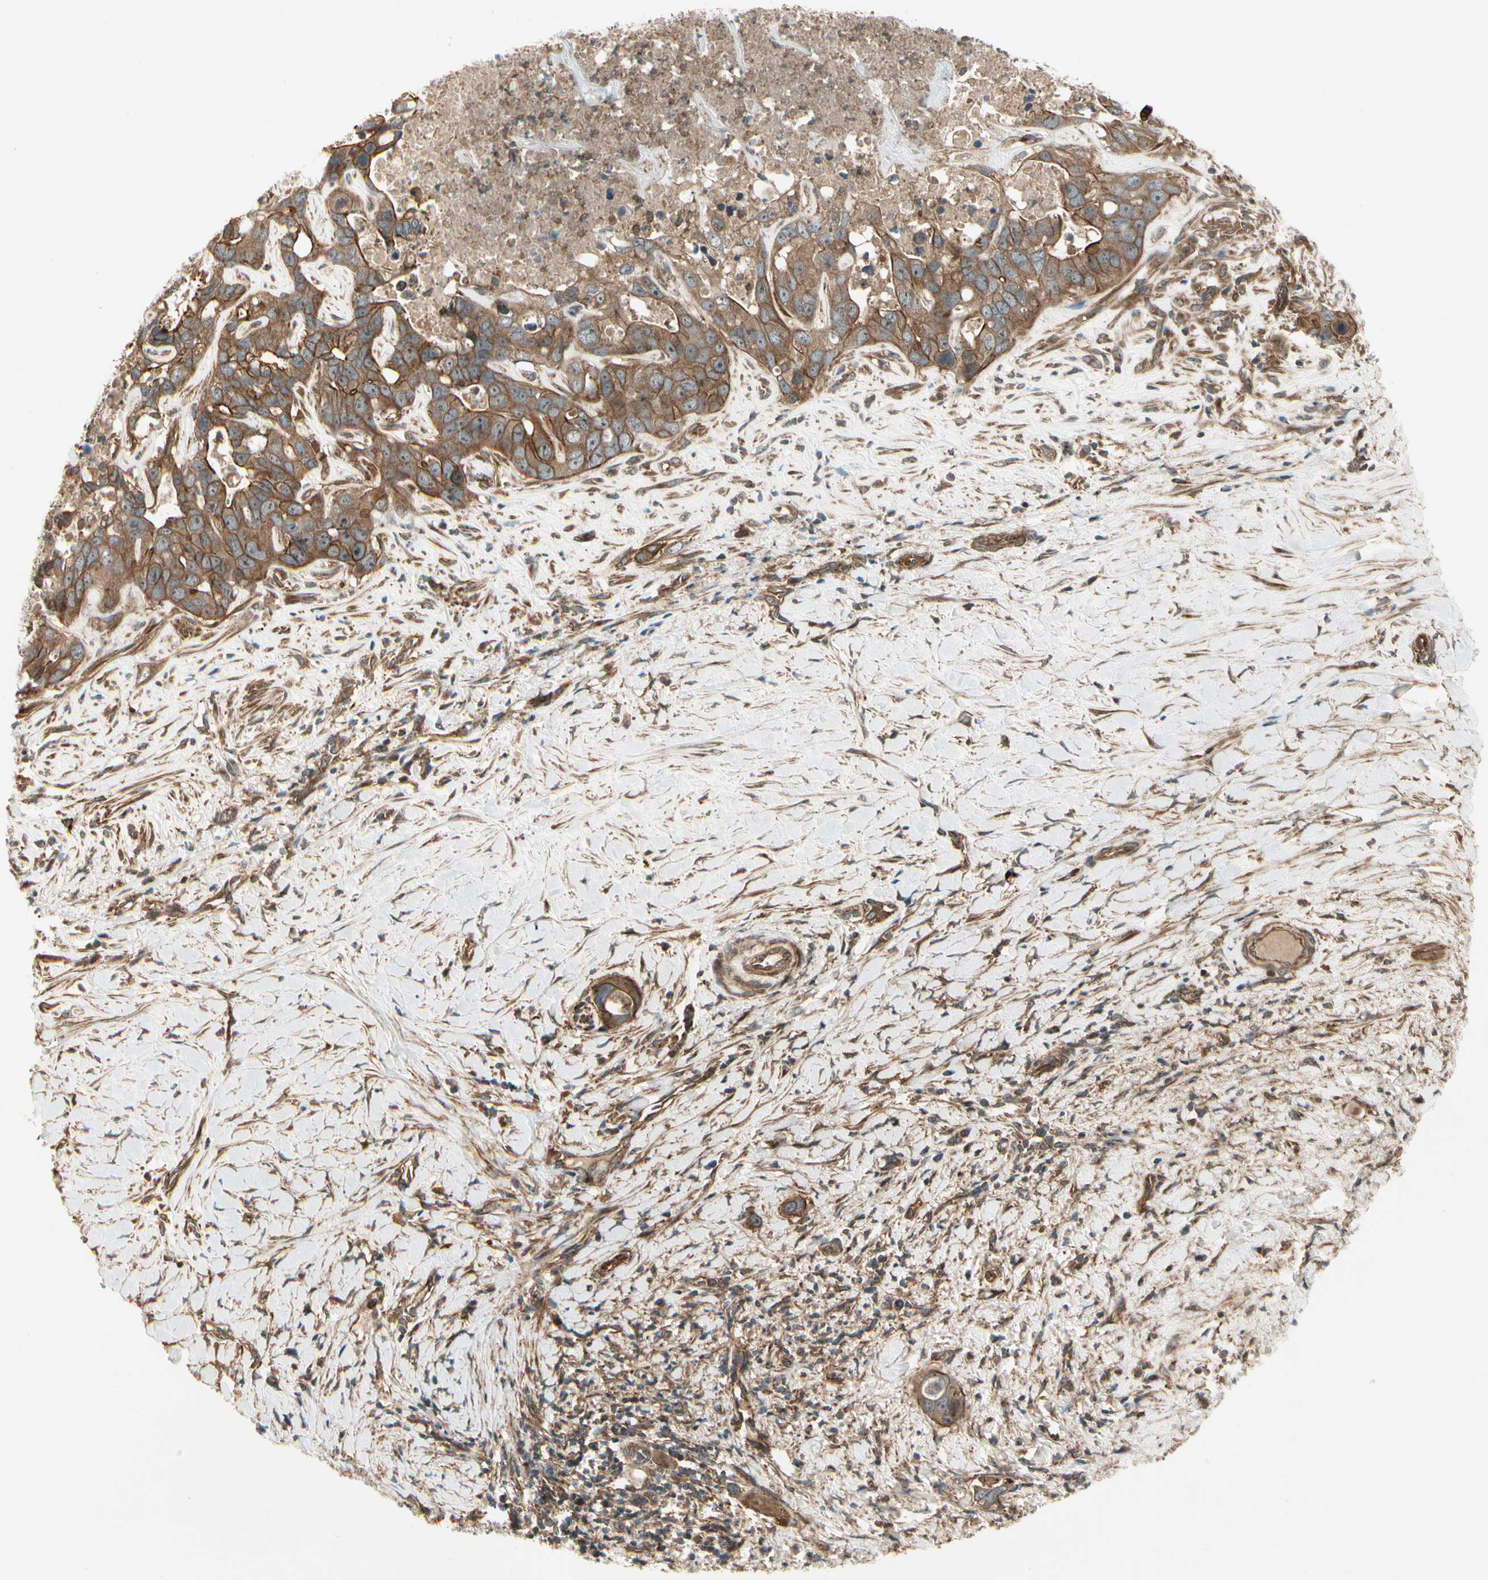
{"staining": {"intensity": "strong", "quantity": ">75%", "location": "cytoplasmic/membranous"}, "tissue": "liver cancer", "cell_type": "Tumor cells", "image_type": "cancer", "snomed": [{"axis": "morphology", "description": "Cholangiocarcinoma"}, {"axis": "topography", "description": "Liver"}], "caption": "Protein staining displays strong cytoplasmic/membranous expression in about >75% of tumor cells in liver cancer.", "gene": "FKBP15", "patient": {"sex": "female", "age": 65}}